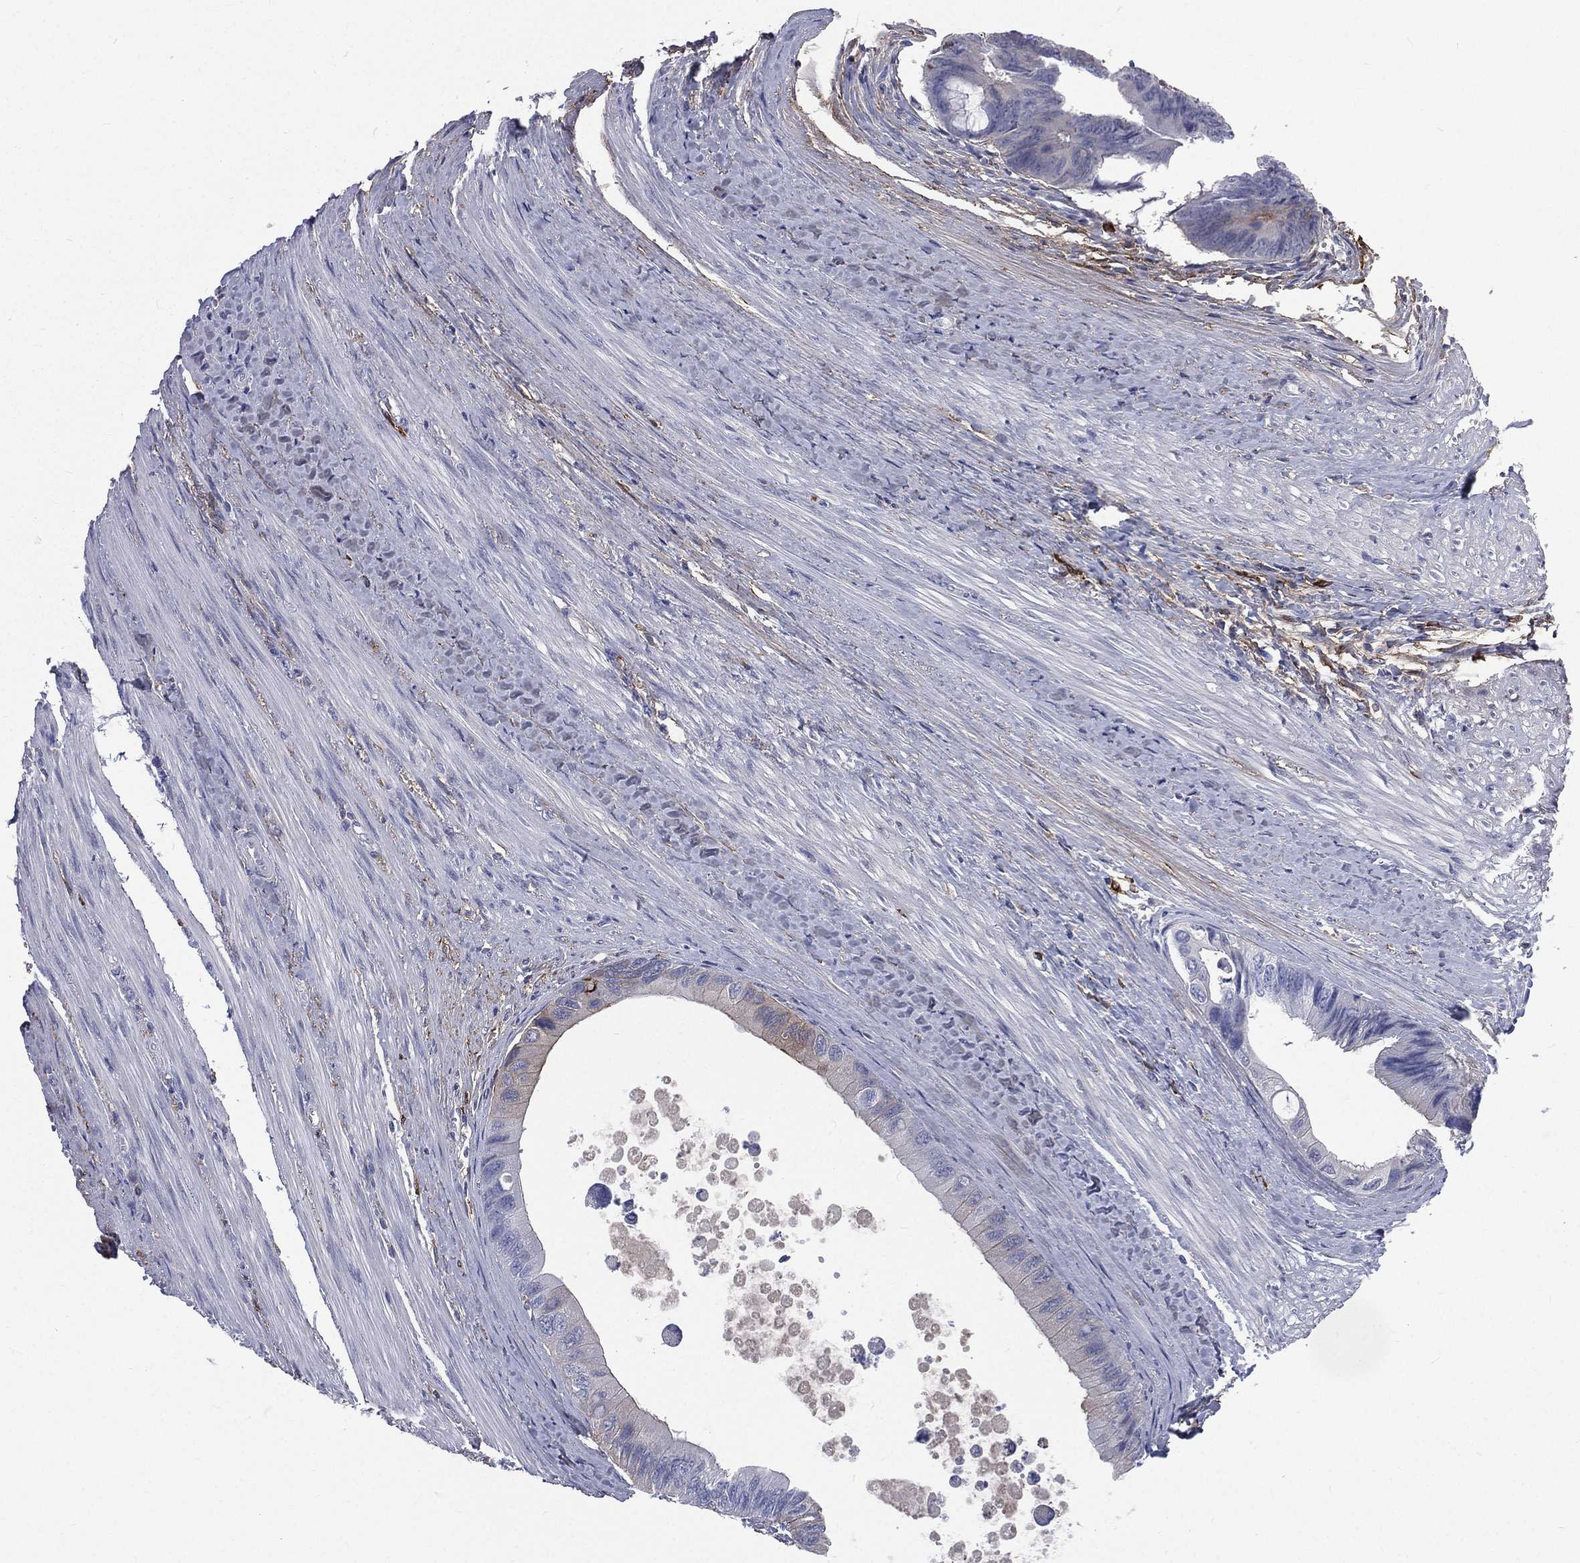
{"staining": {"intensity": "negative", "quantity": "none", "location": "none"}, "tissue": "colorectal cancer", "cell_type": "Tumor cells", "image_type": "cancer", "snomed": [{"axis": "morphology", "description": "Normal tissue, NOS"}, {"axis": "morphology", "description": "Adenocarcinoma, NOS"}, {"axis": "topography", "description": "Colon"}], "caption": "Tumor cells show no significant protein expression in adenocarcinoma (colorectal). (DAB immunohistochemistry with hematoxylin counter stain).", "gene": "BASP1", "patient": {"sex": "male", "age": 65}}